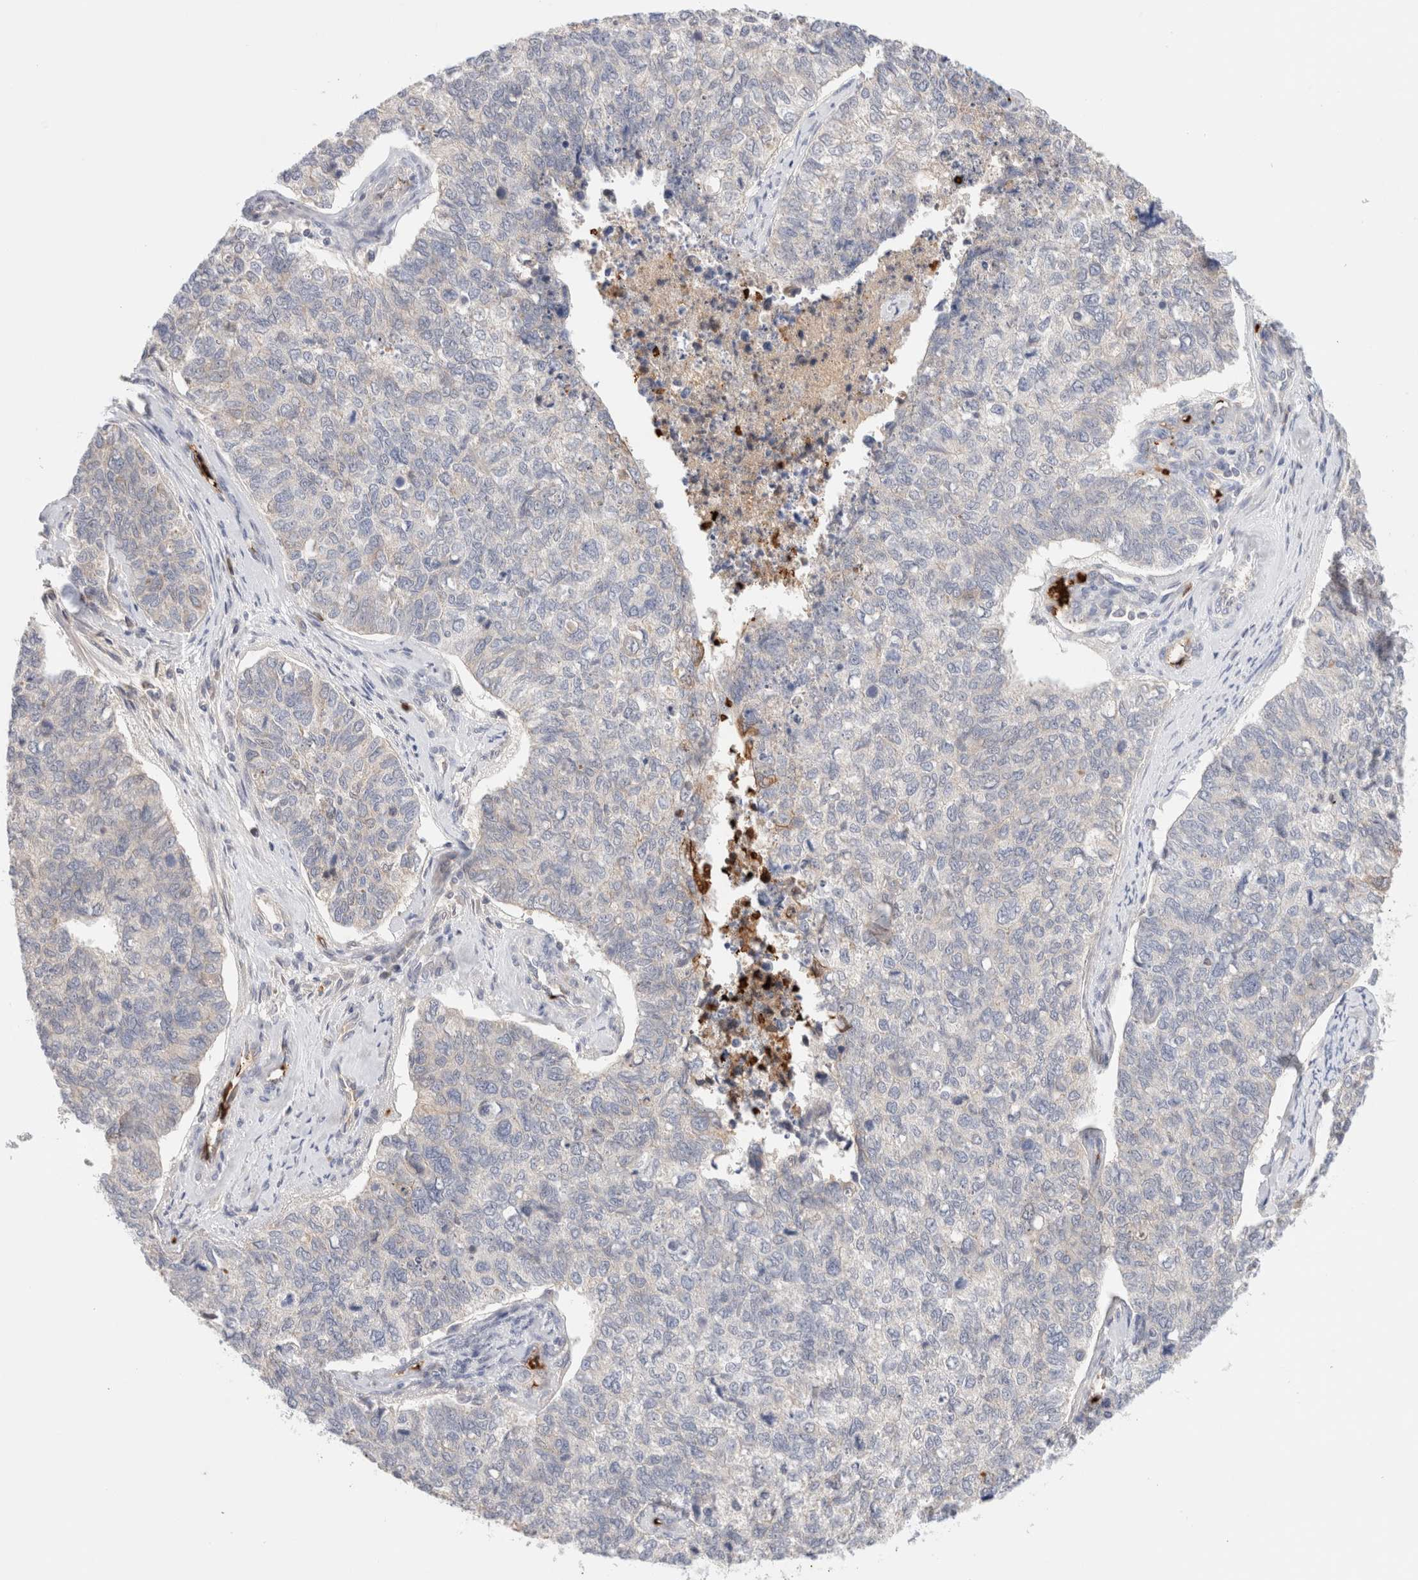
{"staining": {"intensity": "weak", "quantity": "<25%", "location": "cytoplasmic/membranous"}, "tissue": "cervical cancer", "cell_type": "Tumor cells", "image_type": "cancer", "snomed": [{"axis": "morphology", "description": "Squamous cell carcinoma, NOS"}, {"axis": "topography", "description": "Cervix"}], "caption": "DAB (3,3'-diaminobenzidine) immunohistochemical staining of human cervical cancer (squamous cell carcinoma) displays no significant expression in tumor cells.", "gene": "MST1", "patient": {"sex": "female", "age": 63}}